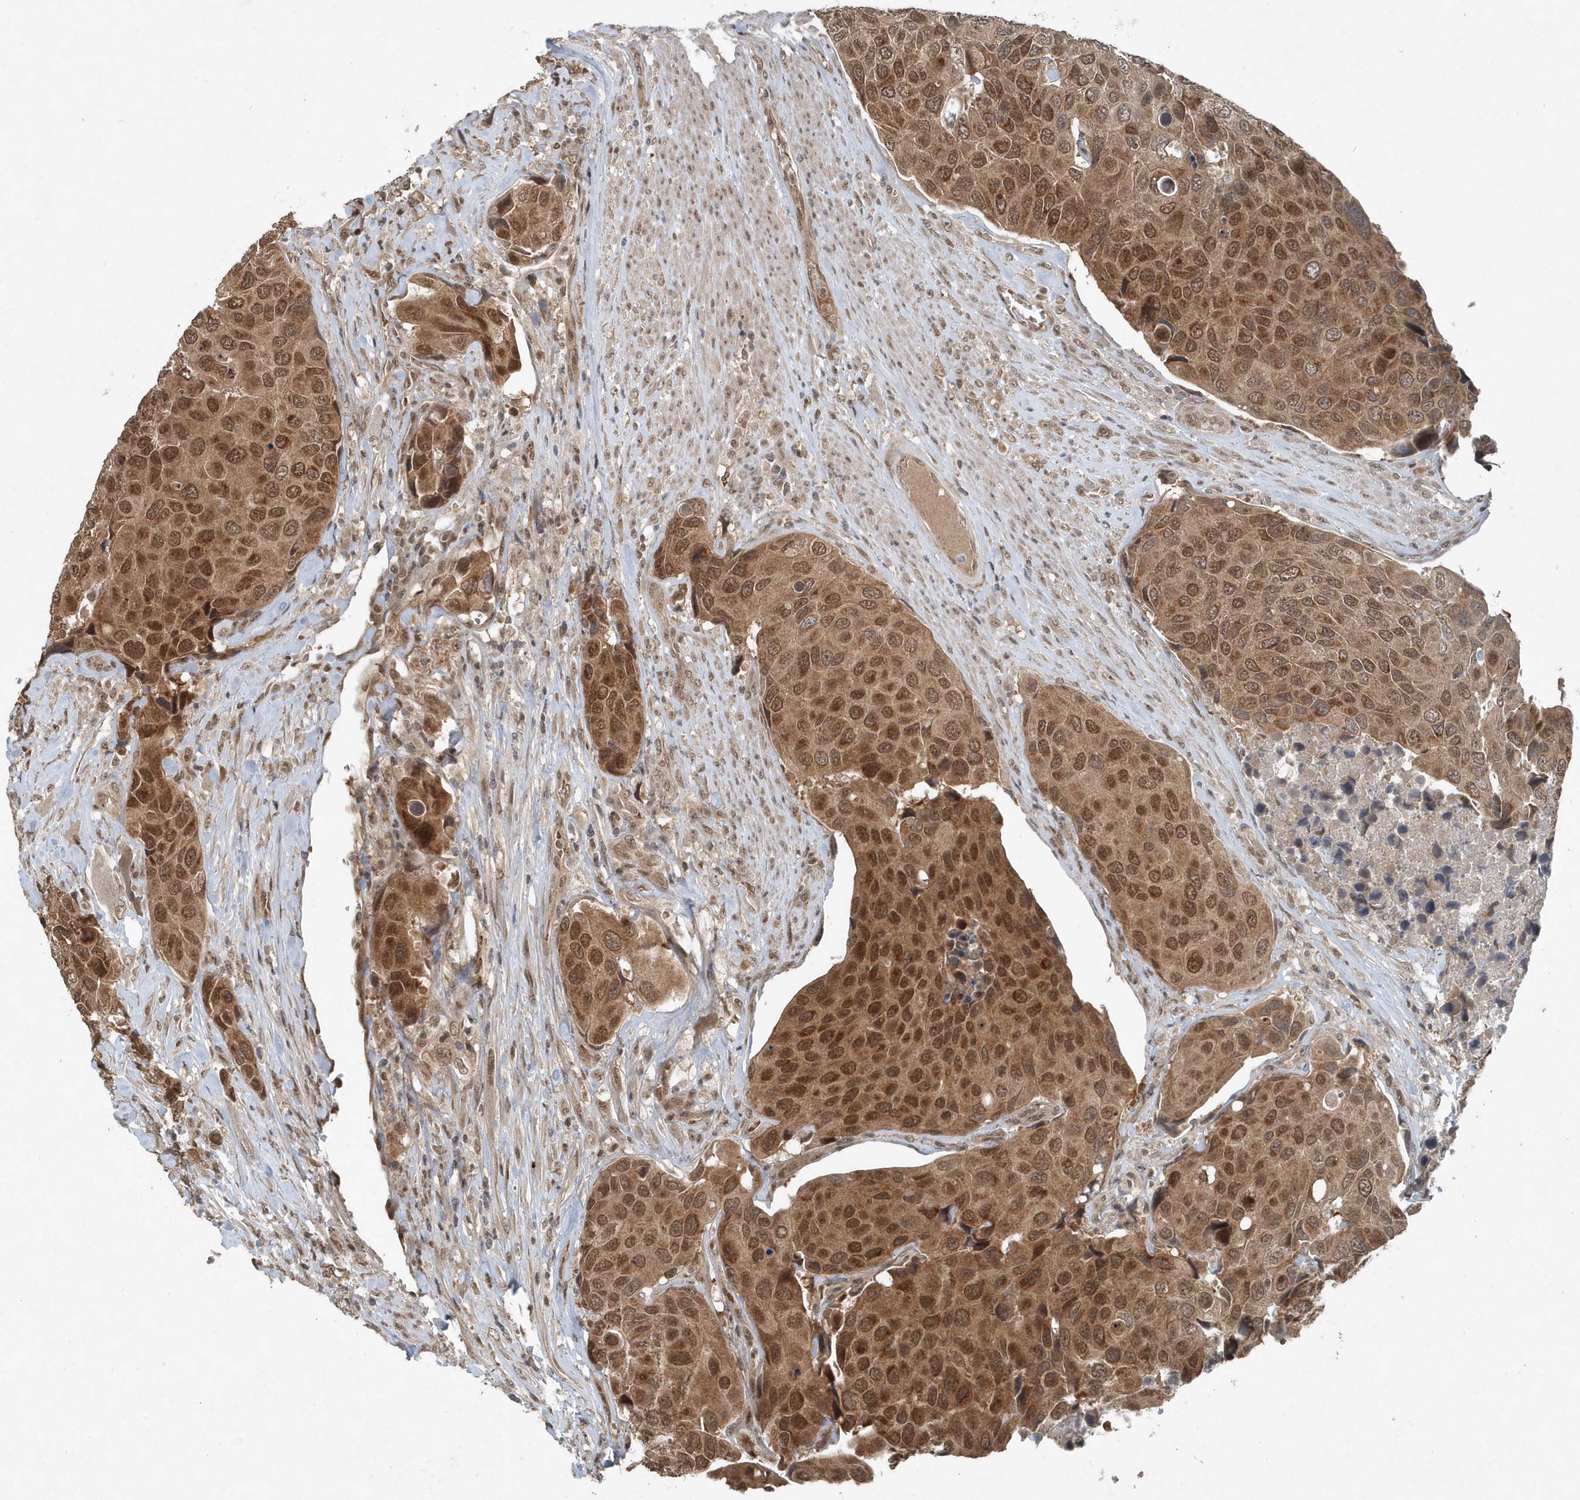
{"staining": {"intensity": "moderate", "quantity": ">75%", "location": "cytoplasmic/membranous,nuclear"}, "tissue": "urothelial cancer", "cell_type": "Tumor cells", "image_type": "cancer", "snomed": [{"axis": "morphology", "description": "Urothelial carcinoma, High grade"}, {"axis": "topography", "description": "Urinary bladder"}], "caption": "Approximately >75% of tumor cells in human urothelial carcinoma (high-grade) reveal moderate cytoplasmic/membranous and nuclear protein staining as visualized by brown immunohistochemical staining.", "gene": "QTRT2", "patient": {"sex": "male", "age": 74}}